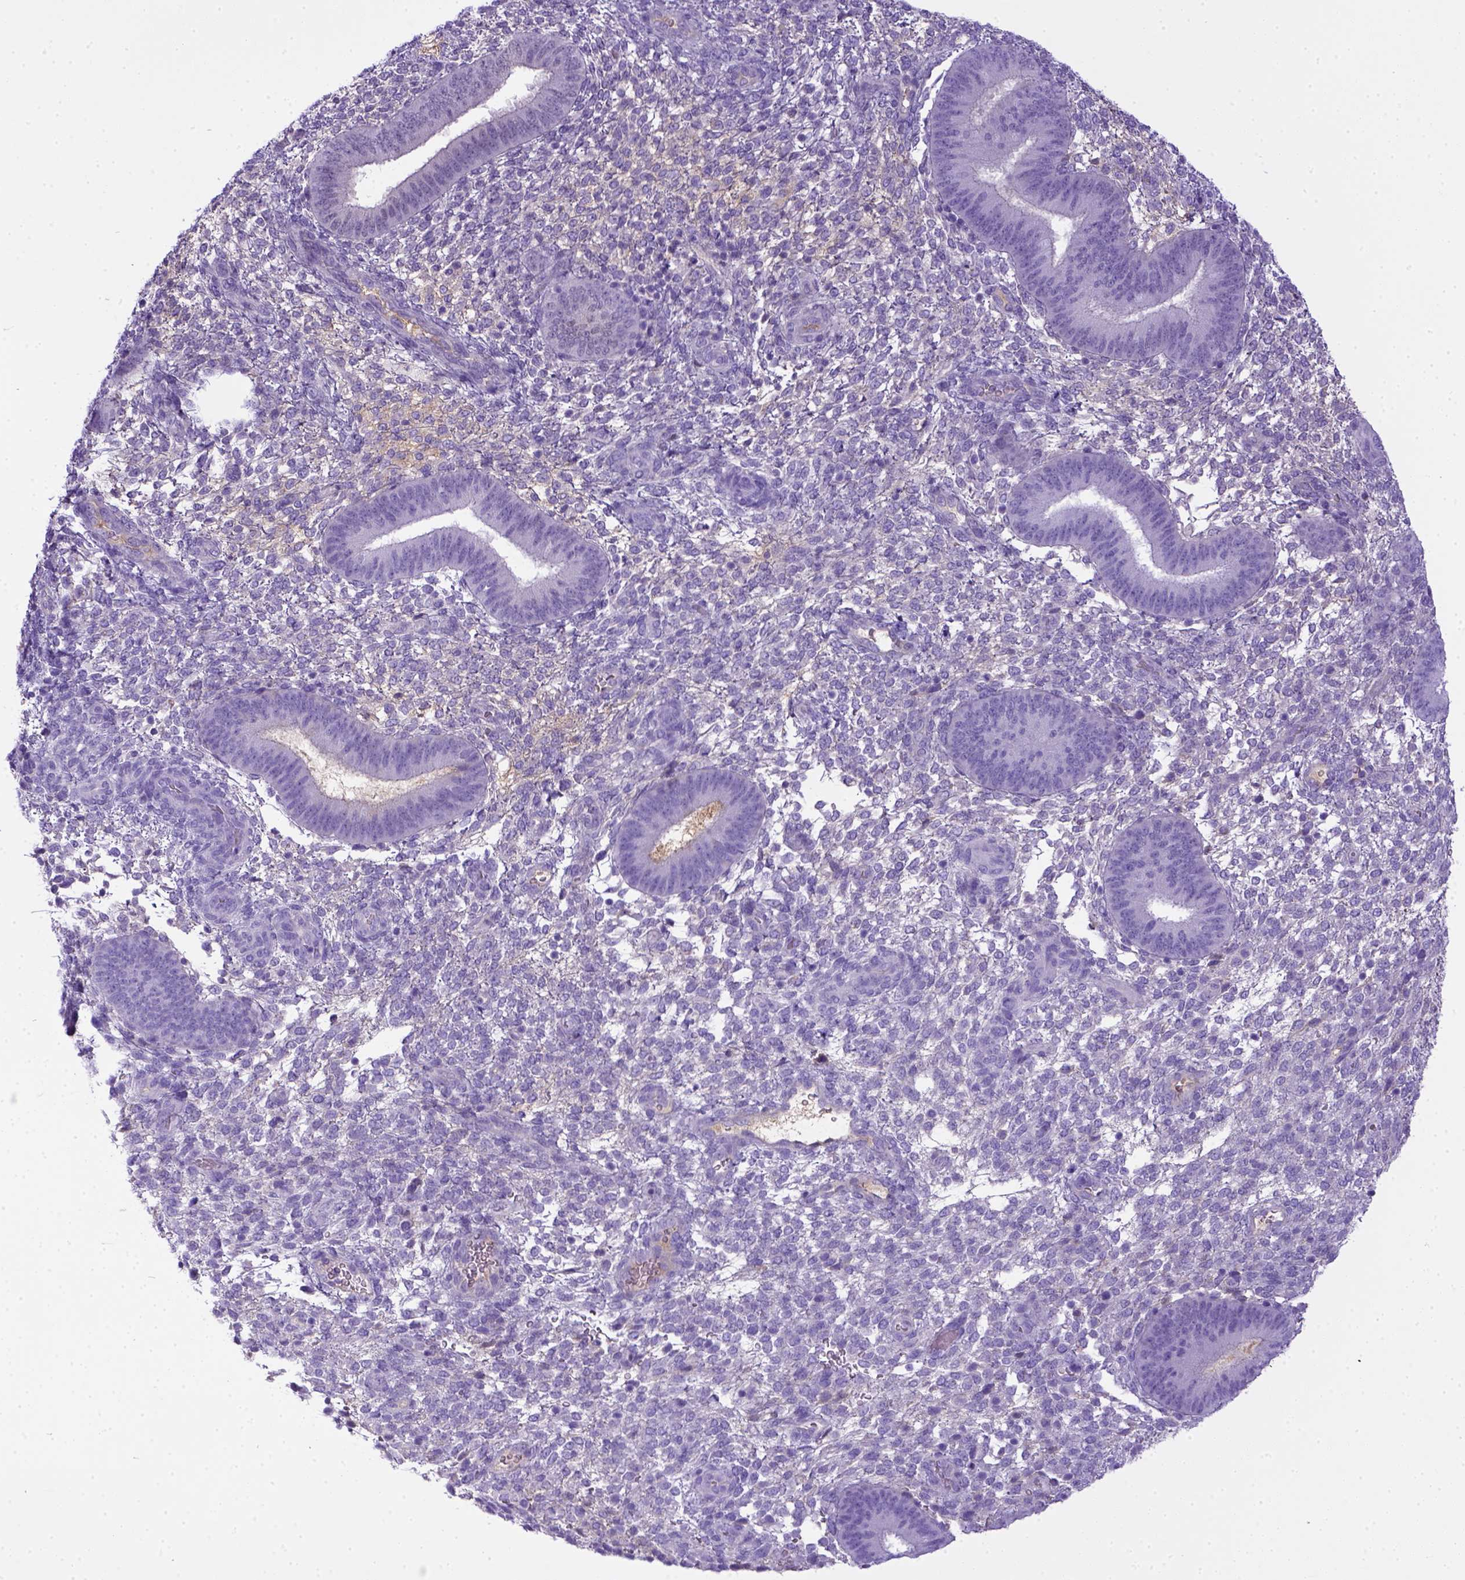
{"staining": {"intensity": "negative", "quantity": "none", "location": "none"}, "tissue": "endometrium", "cell_type": "Cells in endometrial stroma", "image_type": "normal", "snomed": [{"axis": "morphology", "description": "Normal tissue, NOS"}, {"axis": "topography", "description": "Endometrium"}], "caption": "Cells in endometrial stroma show no significant positivity in benign endometrium. (DAB (3,3'-diaminobenzidine) immunohistochemistry (IHC) with hematoxylin counter stain).", "gene": "ITIH4", "patient": {"sex": "female", "age": 39}}